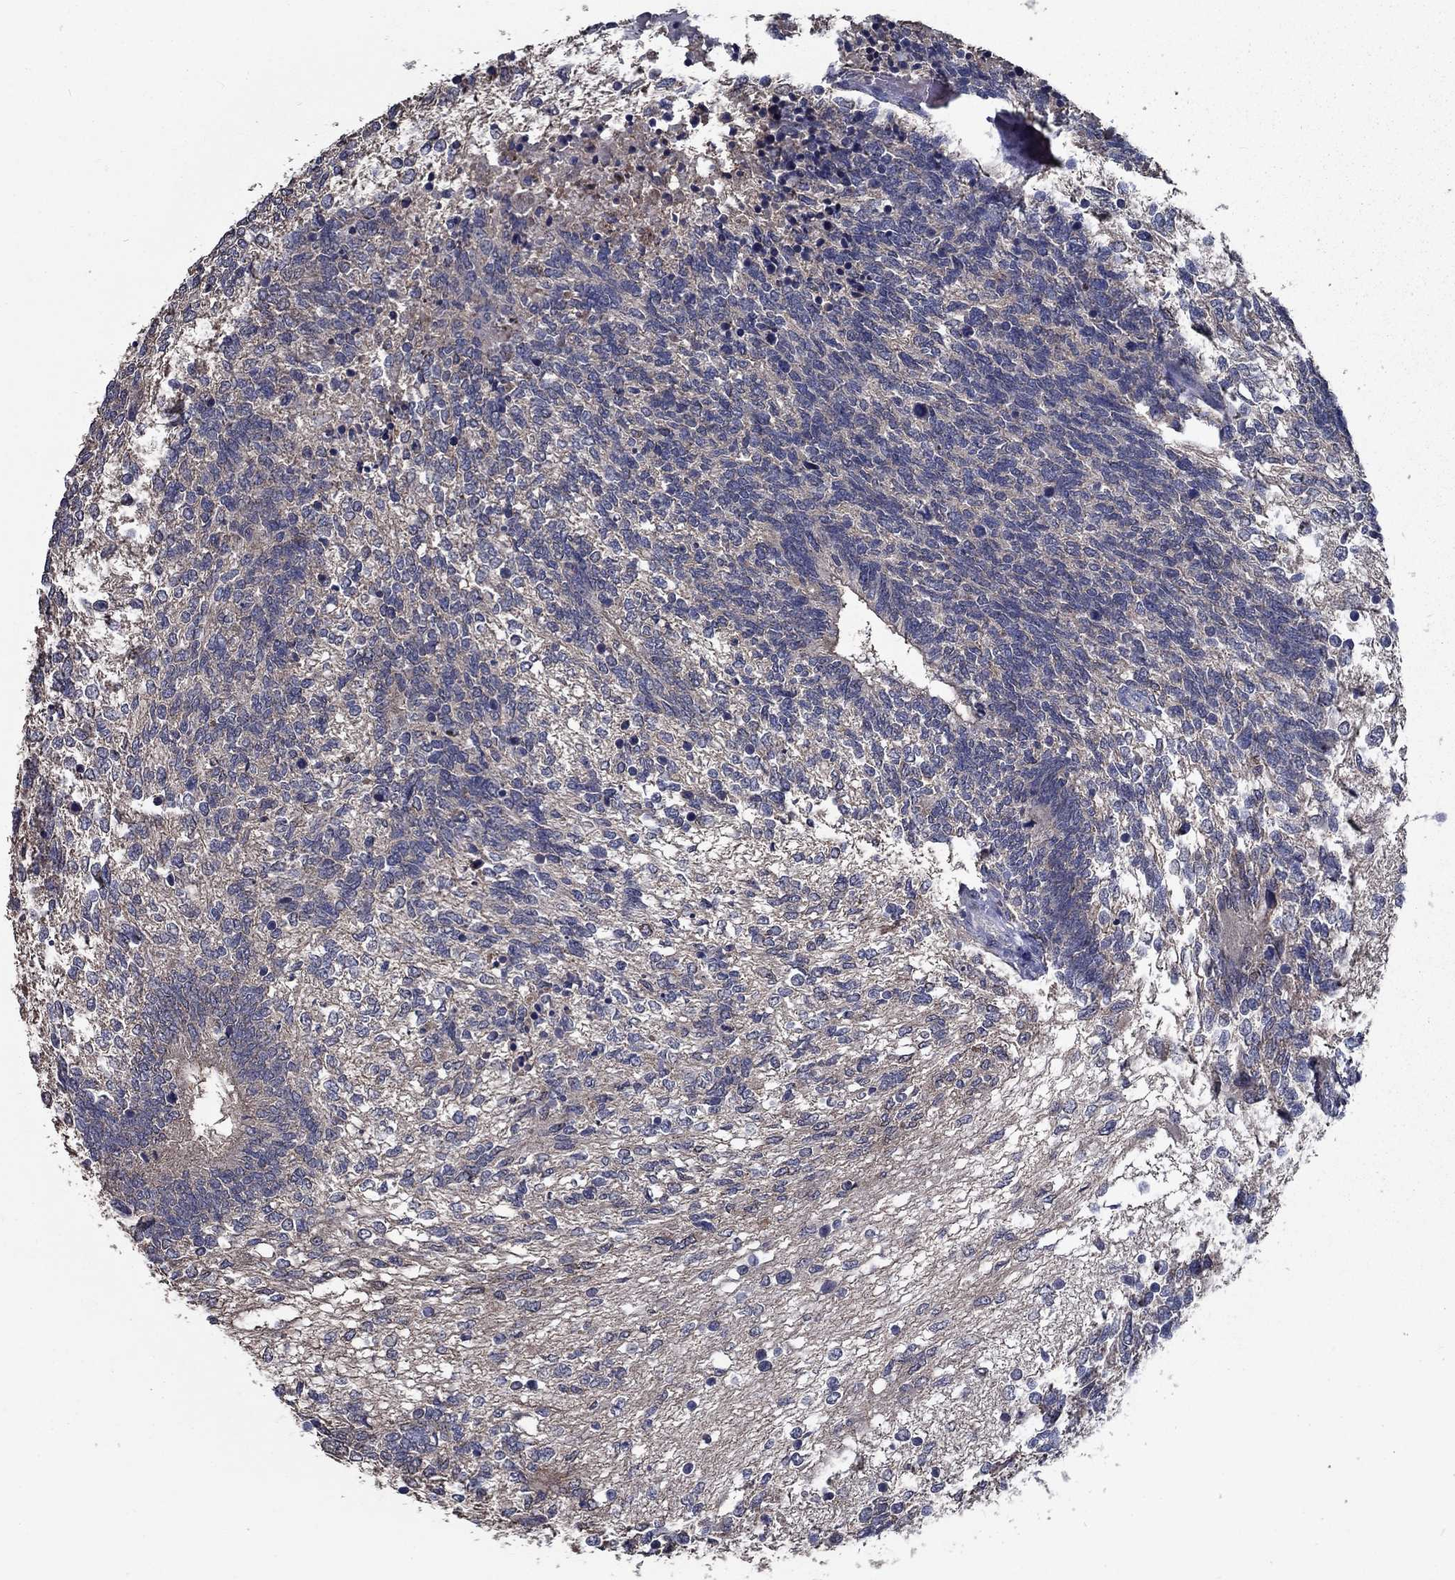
{"staining": {"intensity": "weak", "quantity": "<25%", "location": "cytoplasmic/membranous"}, "tissue": "testis cancer", "cell_type": "Tumor cells", "image_type": "cancer", "snomed": [{"axis": "morphology", "description": "Seminoma, NOS"}, {"axis": "morphology", "description": "Carcinoma, Embryonal, NOS"}, {"axis": "topography", "description": "Testis"}], "caption": "Immunohistochemistry image of testis cancer stained for a protein (brown), which exhibits no expression in tumor cells.", "gene": "SLC44A1", "patient": {"sex": "male", "age": 41}}